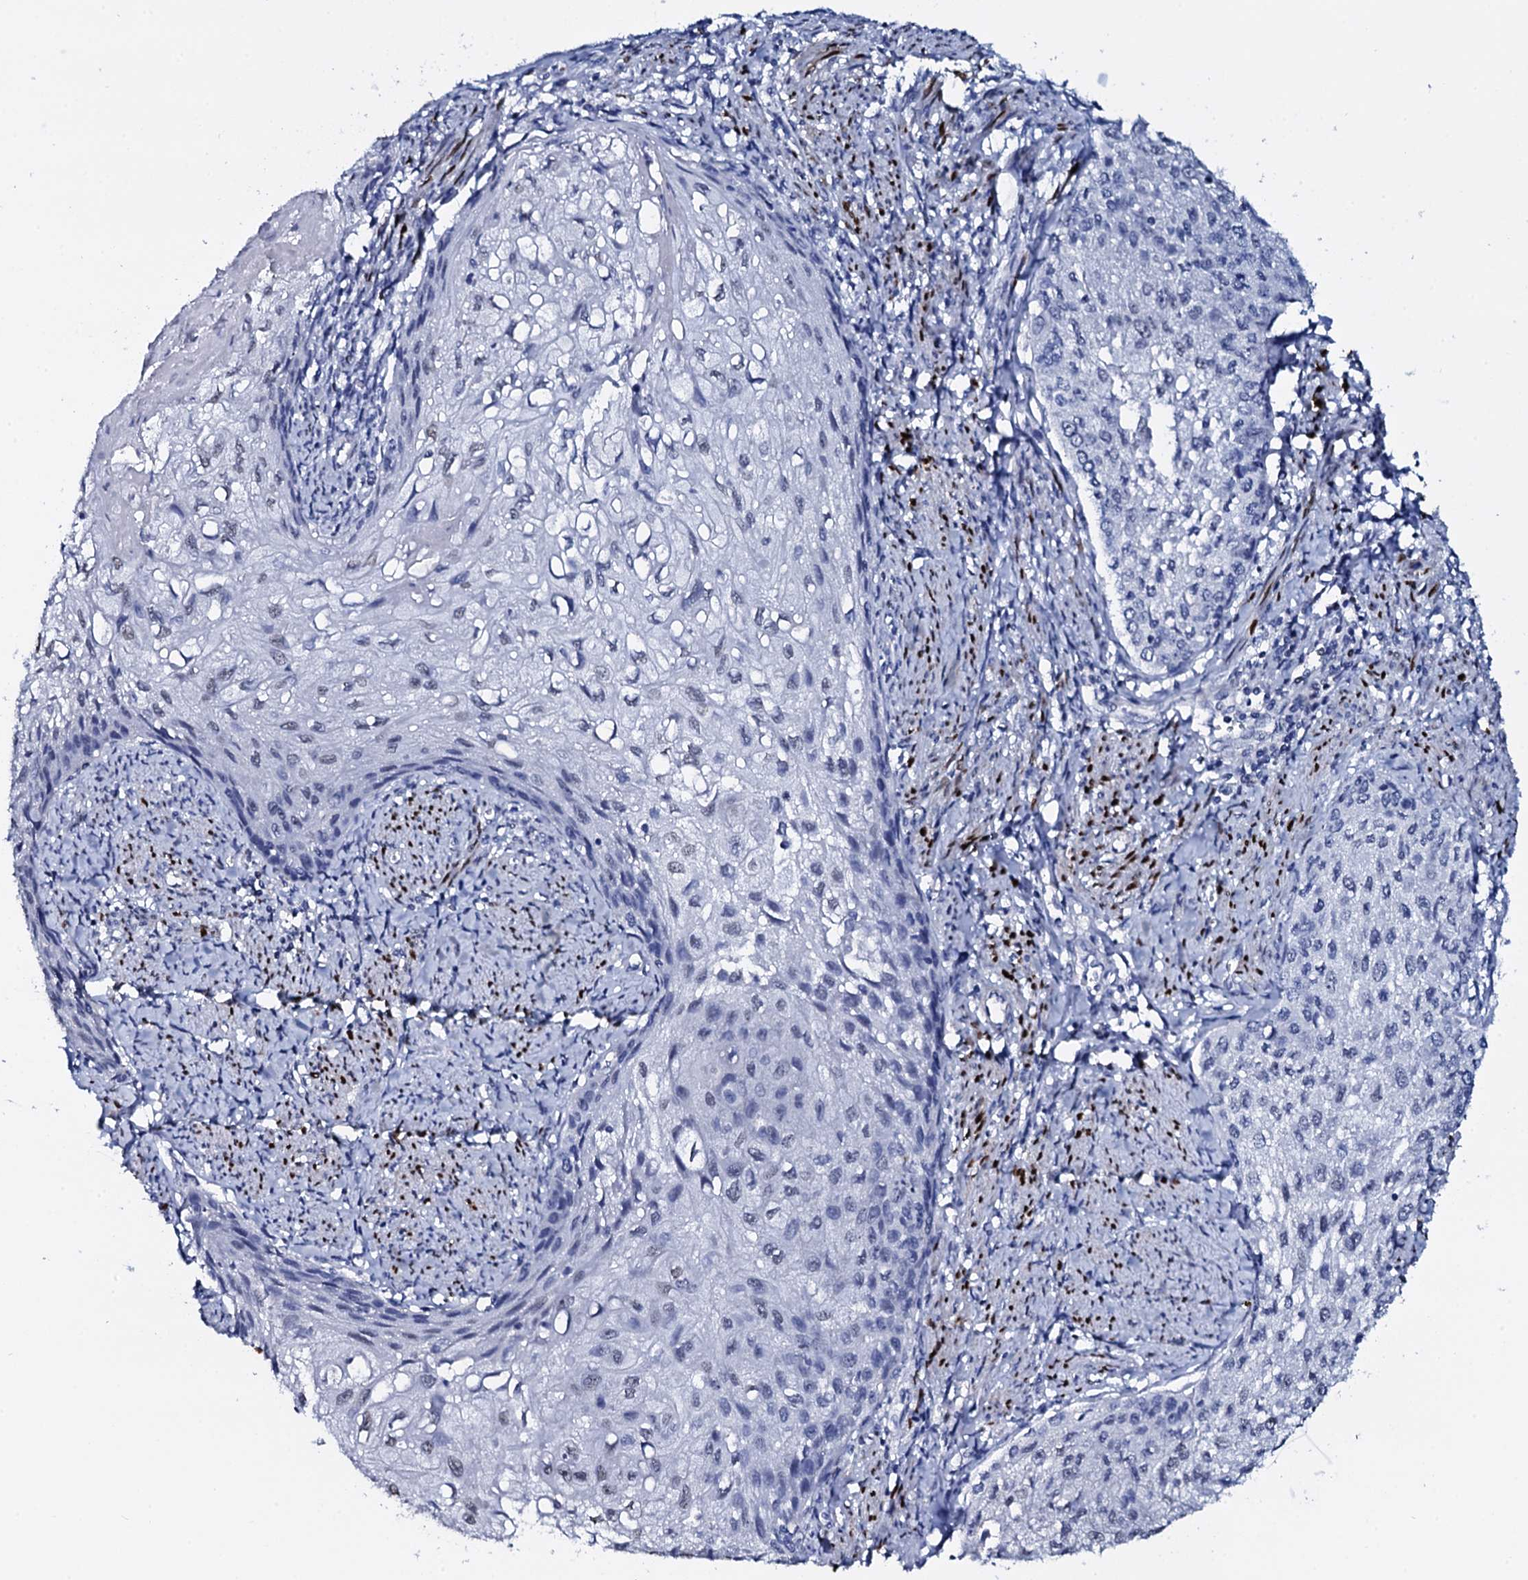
{"staining": {"intensity": "negative", "quantity": "none", "location": "none"}, "tissue": "cervical cancer", "cell_type": "Tumor cells", "image_type": "cancer", "snomed": [{"axis": "morphology", "description": "Squamous cell carcinoma, NOS"}, {"axis": "topography", "description": "Cervix"}], "caption": "Immunohistochemistry (IHC) histopathology image of cervical cancer (squamous cell carcinoma) stained for a protein (brown), which displays no expression in tumor cells.", "gene": "NPM2", "patient": {"sex": "female", "age": 67}}